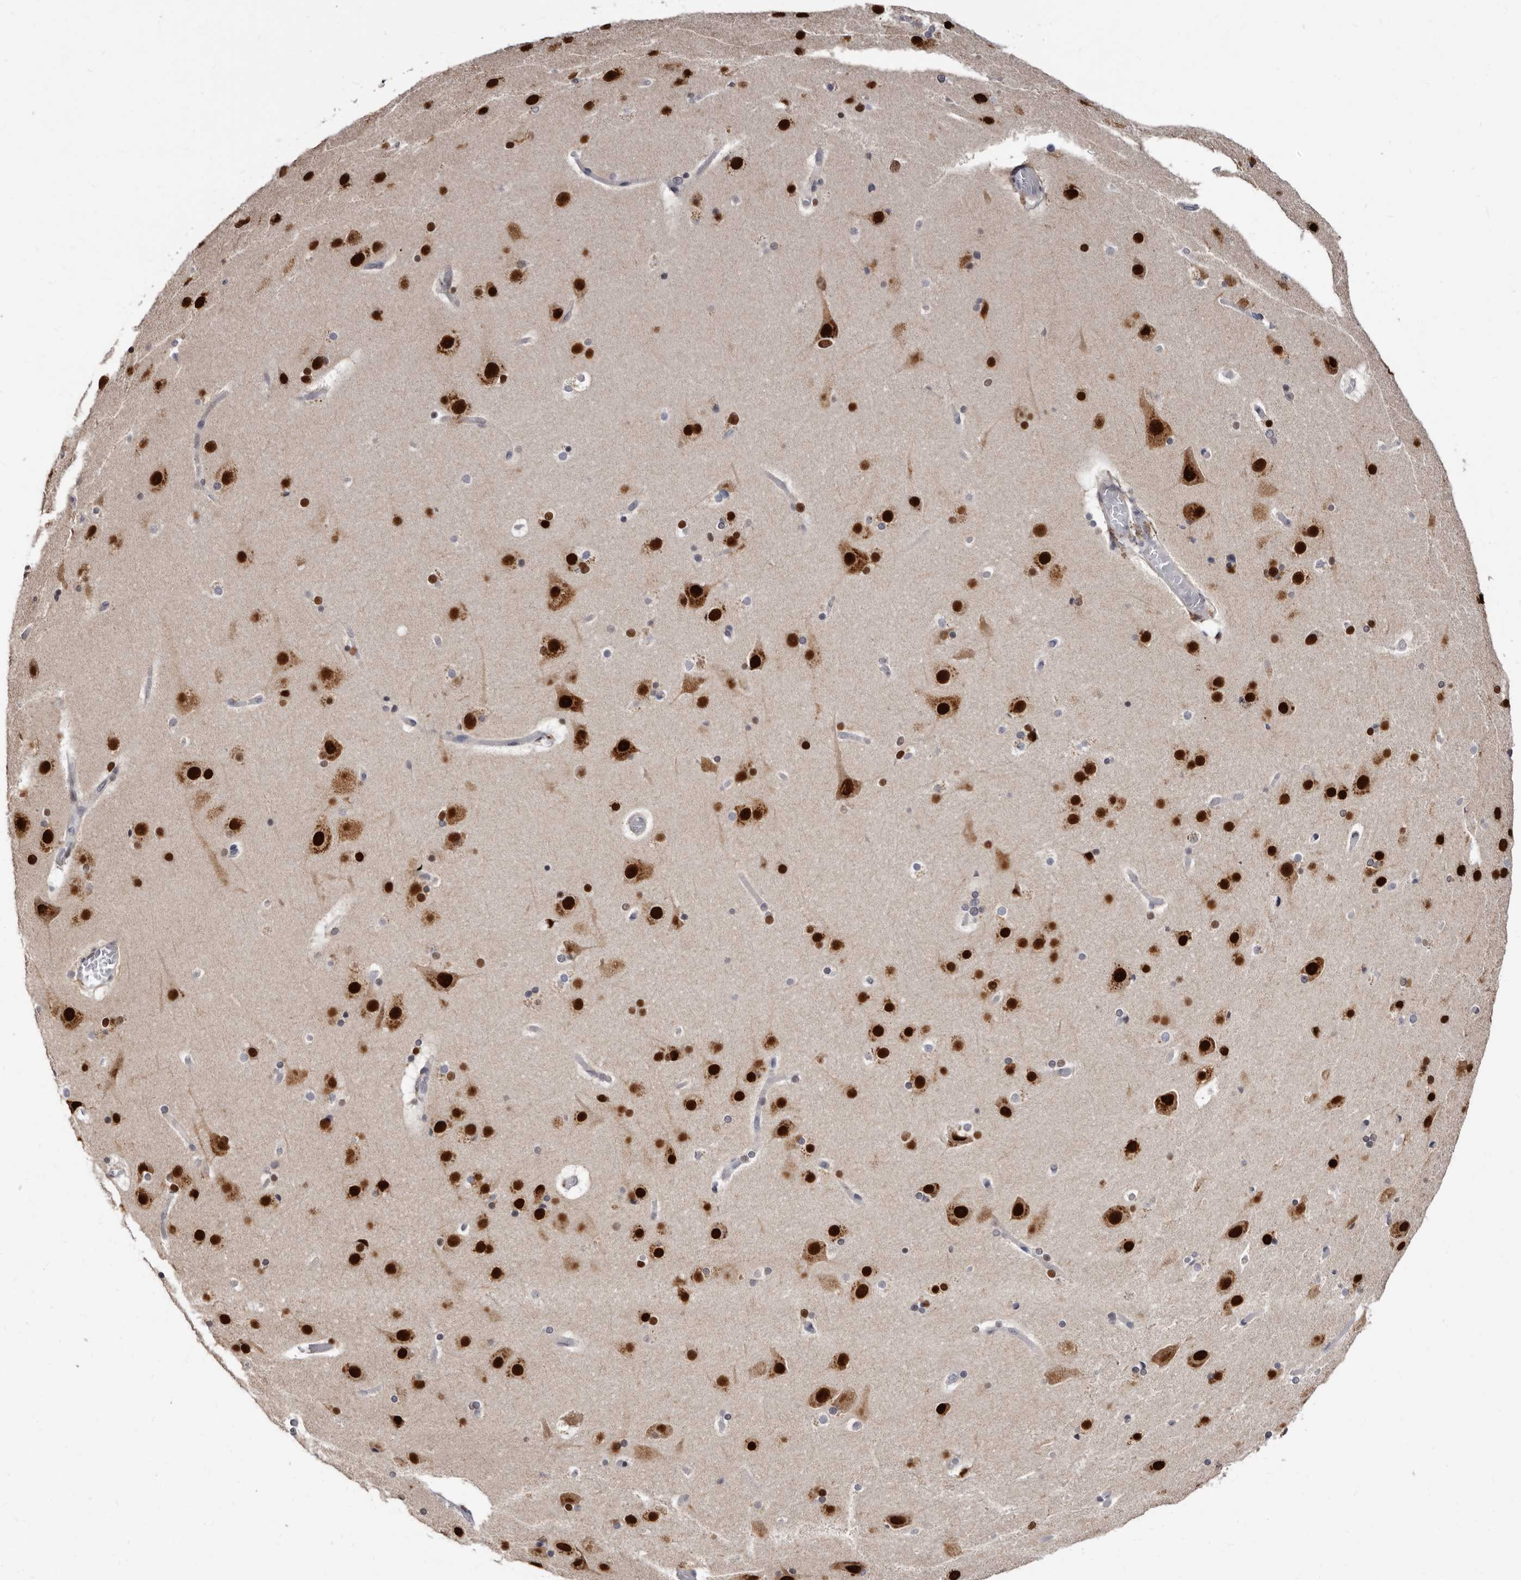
{"staining": {"intensity": "negative", "quantity": "none", "location": "none"}, "tissue": "cerebral cortex", "cell_type": "Endothelial cells", "image_type": "normal", "snomed": [{"axis": "morphology", "description": "Normal tissue, NOS"}, {"axis": "topography", "description": "Cerebral cortex"}], "caption": "IHC of normal human cerebral cortex demonstrates no positivity in endothelial cells. Brightfield microscopy of immunohistochemistry (IHC) stained with DAB (brown) and hematoxylin (blue), captured at high magnification.", "gene": "KHDRBS2", "patient": {"sex": "male", "age": 57}}